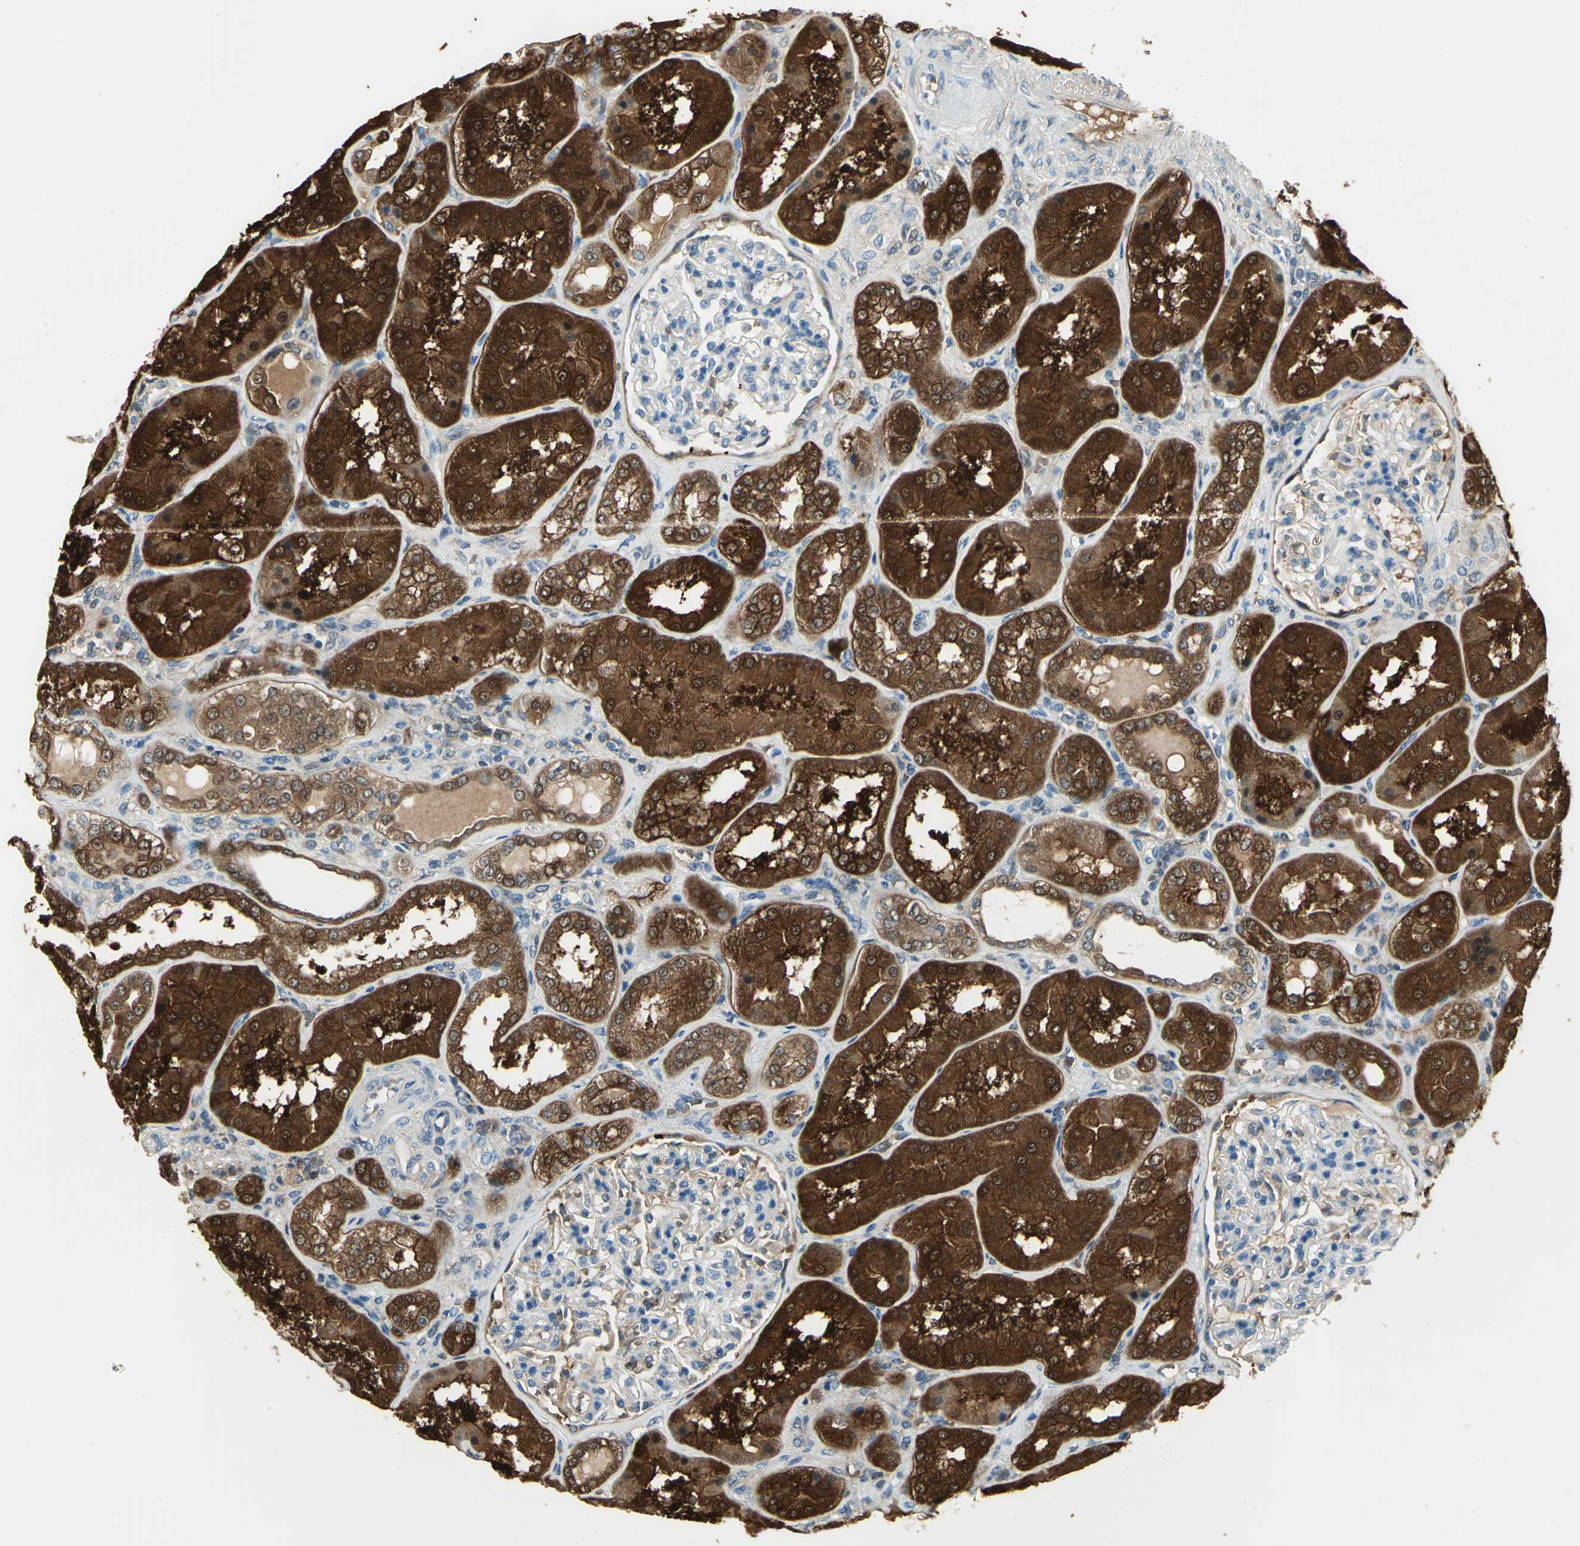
{"staining": {"intensity": "weak", "quantity": "25%-75%", "location": "cytoplasmic/membranous,nuclear"}, "tissue": "kidney", "cell_type": "Cells in glomeruli", "image_type": "normal", "snomed": [{"axis": "morphology", "description": "Normal tissue, NOS"}, {"axis": "topography", "description": "Kidney"}], "caption": "IHC histopathology image of normal kidney stained for a protein (brown), which shows low levels of weak cytoplasmic/membranous,nuclear expression in approximately 25%-75% of cells in glomeruli.", "gene": "DDAH1", "patient": {"sex": "female", "age": 56}}